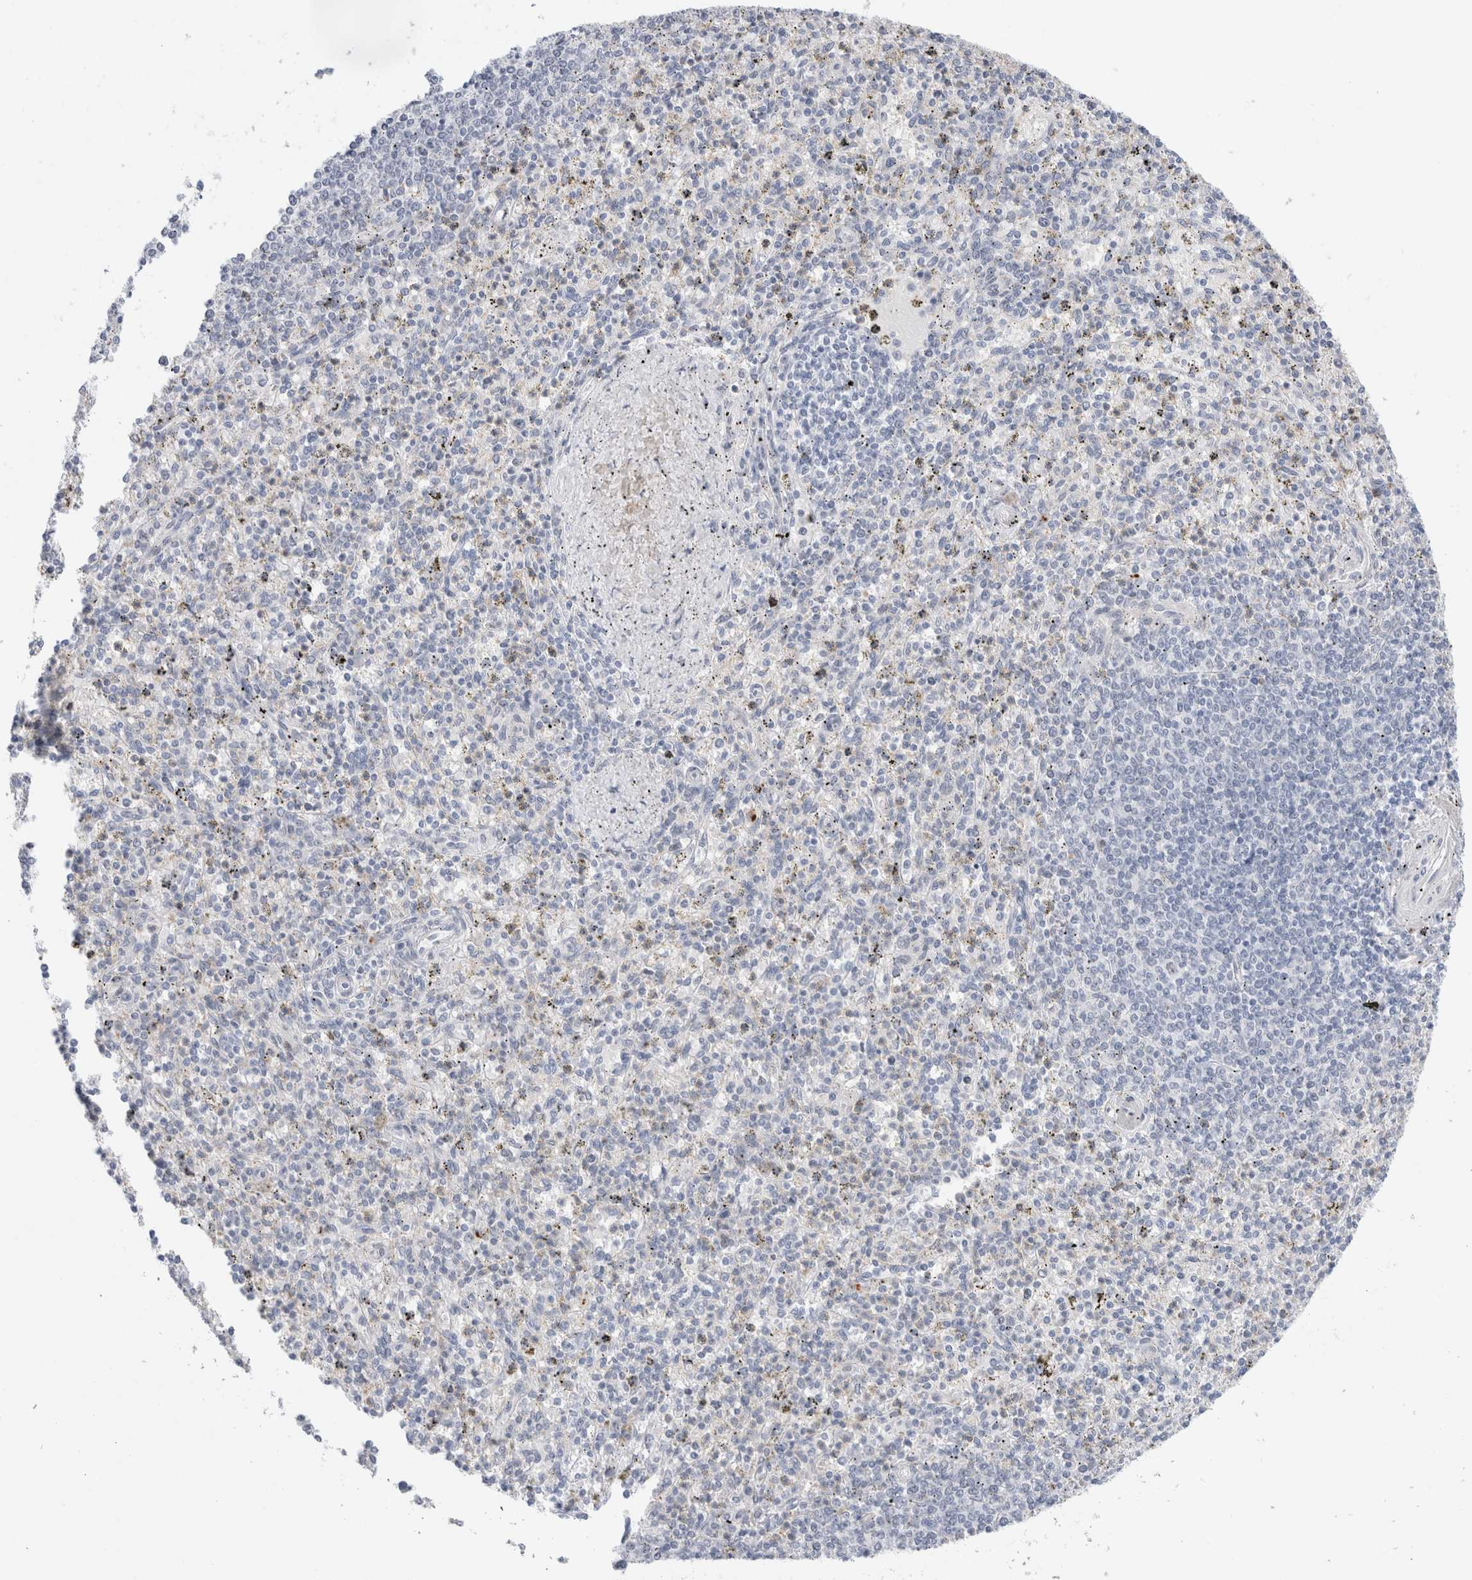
{"staining": {"intensity": "negative", "quantity": "none", "location": "none"}, "tissue": "spleen", "cell_type": "Cells in red pulp", "image_type": "normal", "snomed": [{"axis": "morphology", "description": "Normal tissue, NOS"}, {"axis": "topography", "description": "Spleen"}], "caption": "IHC micrograph of benign spleen: human spleen stained with DAB exhibits no significant protein staining in cells in red pulp. The staining was performed using DAB (3,3'-diaminobenzidine) to visualize the protein expression in brown, while the nuclei were stained in blue with hematoxylin (Magnification: 20x).", "gene": "KNL1", "patient": {"sex": "male", "age": 72}}